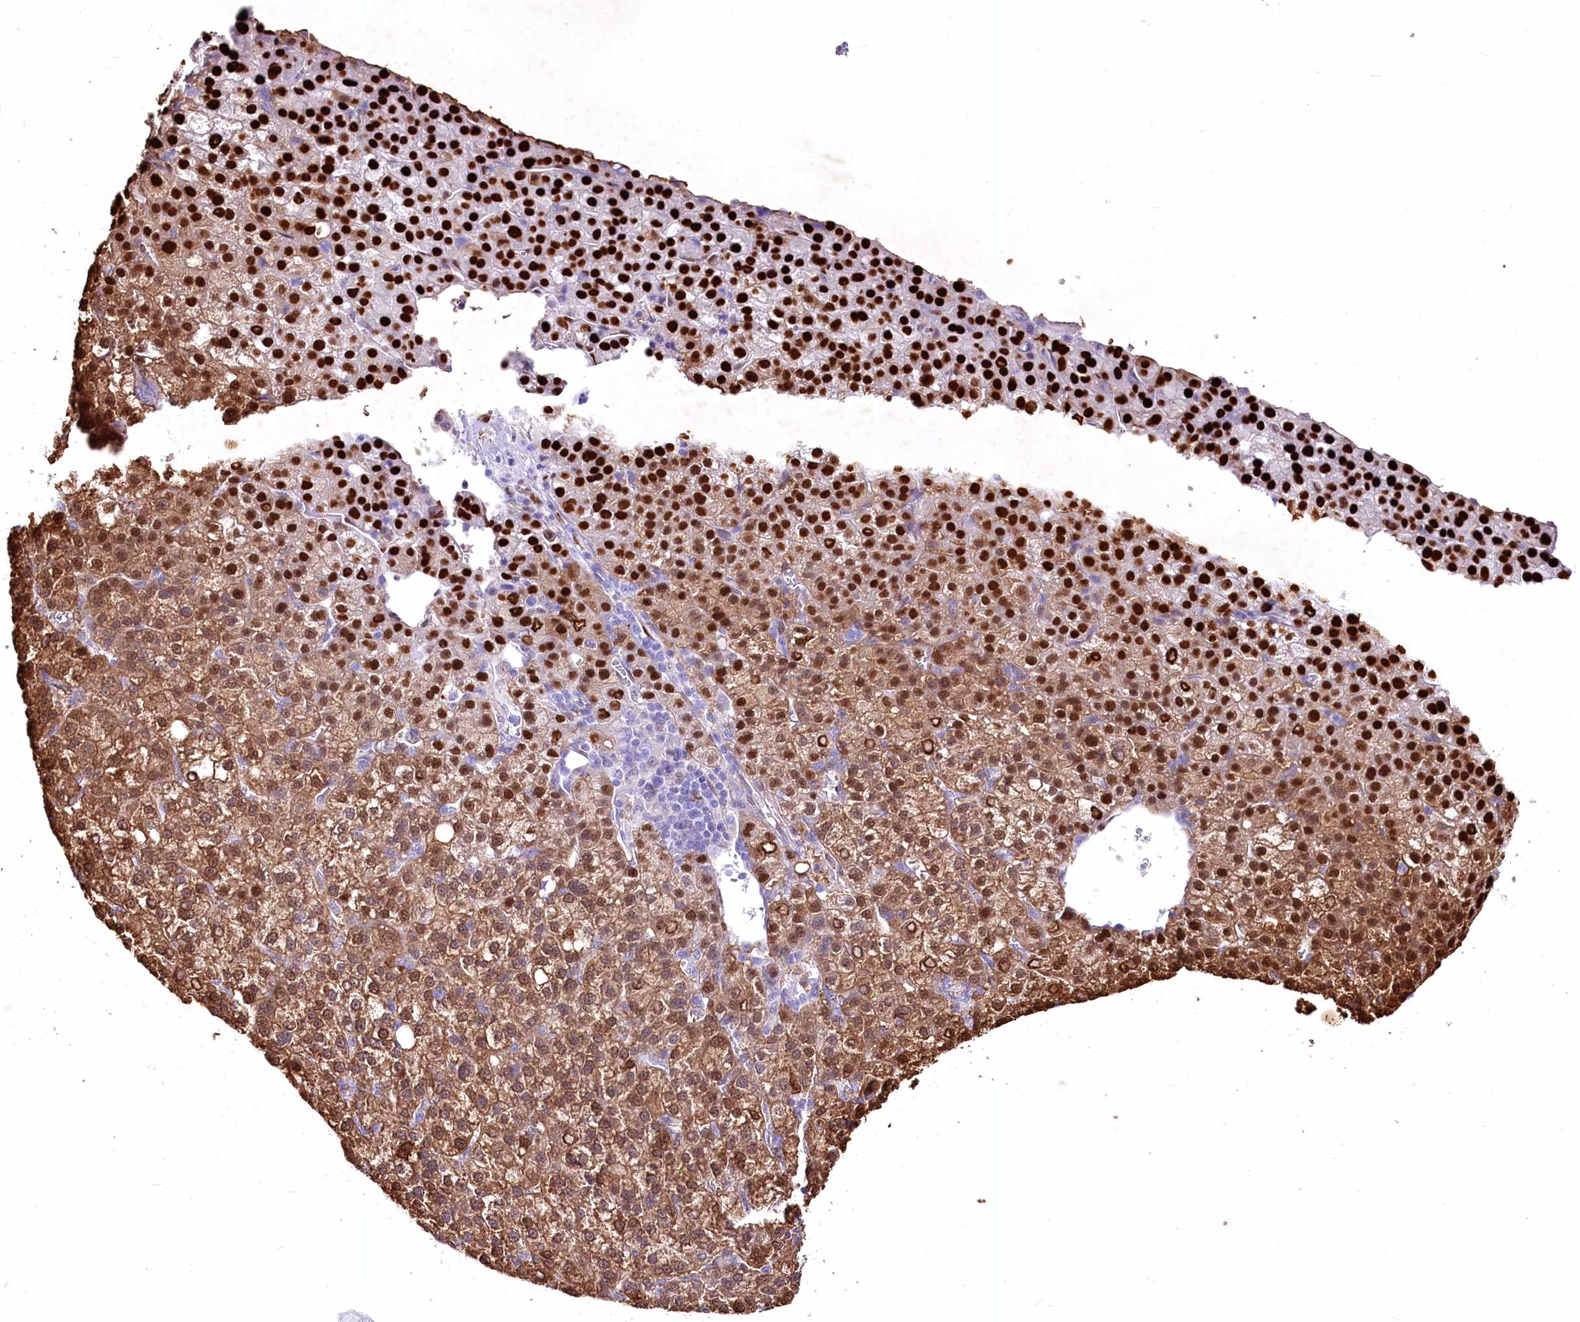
{"staining": {"intensity": "strong", "quantity": ">75%", "location": "cytoplasmic/membranous,nuclear"}, "tissue": "liver cancer", "cell_type": "Tumor cells", "image_type": "cancer", "snomed": [{"axis": "morphology", "description": "Carcinoma, Hepatocellular, NOS"}, {"axis": "topography", "description": "Liver"}], "caption": "Immunohistochemical staining of hepatocellular carcinoma (liver) demonstrates high levels of strong cytoplasmic/membranous and nuclear staining in approximately >75% of tumor cells.", "gene": "PTMS", "patient": {"sex": "female", "age": 58}}